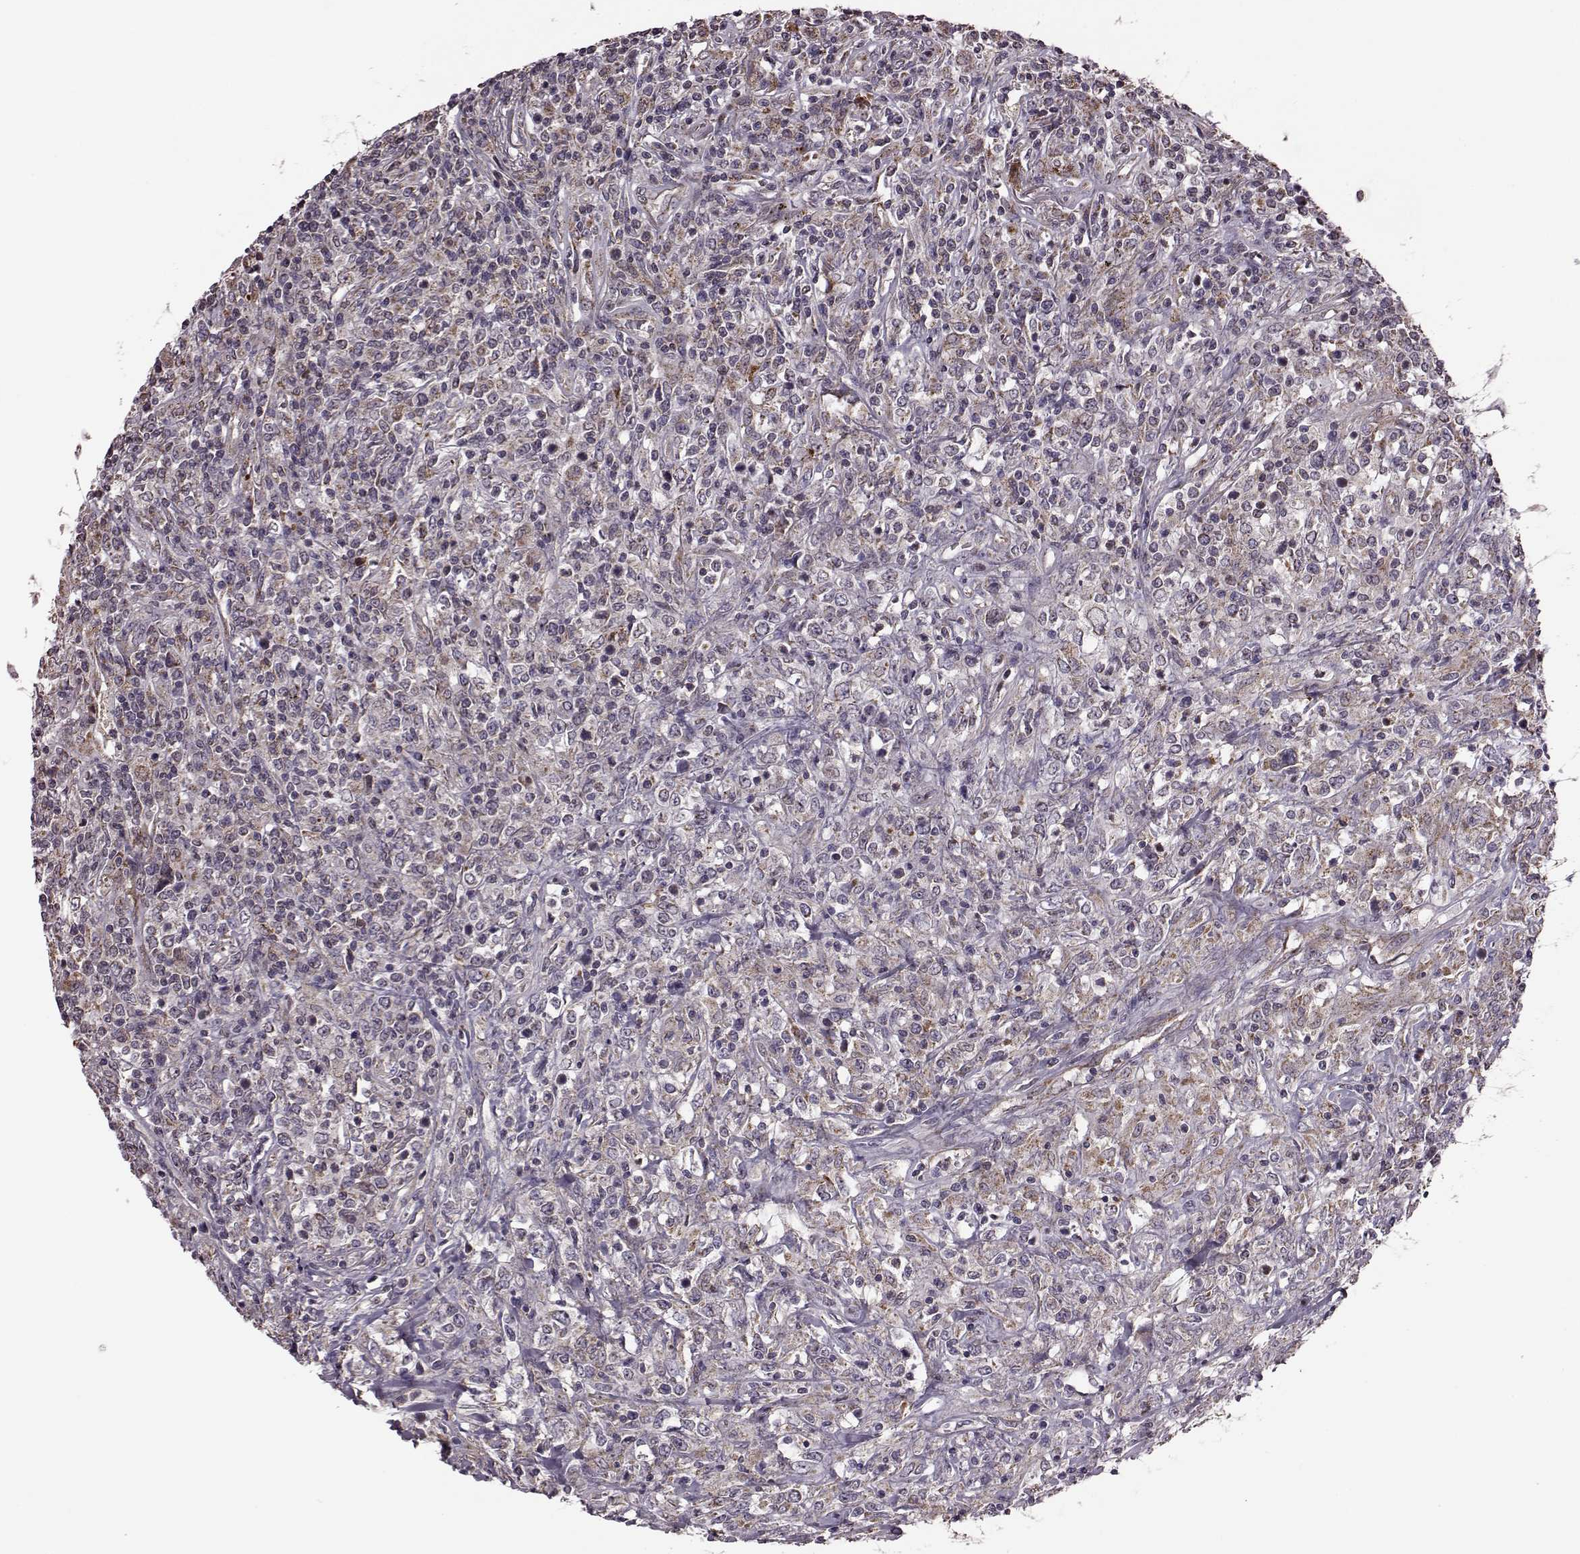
{"staining": {"intensity": "weak", "quantity": "<25%", "location": "cytoplasmic/membranous"}, "tissue": "lymphoma", "cell_type": "Tumor cells", "image_type": "cancer", "snomed": [{"axis": "morphology", "description": "Malignant lymphoma, non-Hodgkin's type, High grade"}, {"axis": "topography", "description": "Lung"}], "caption": "DAB (3,3'-diaminobenzidine) immunohistochemical staining of malignant lymphoma, non-Hodgkin's type (high-grade) reveals no significant positivity in tumor cells.", "gene": "PUDP", "patient": {"sex": "male", "age": 79}}